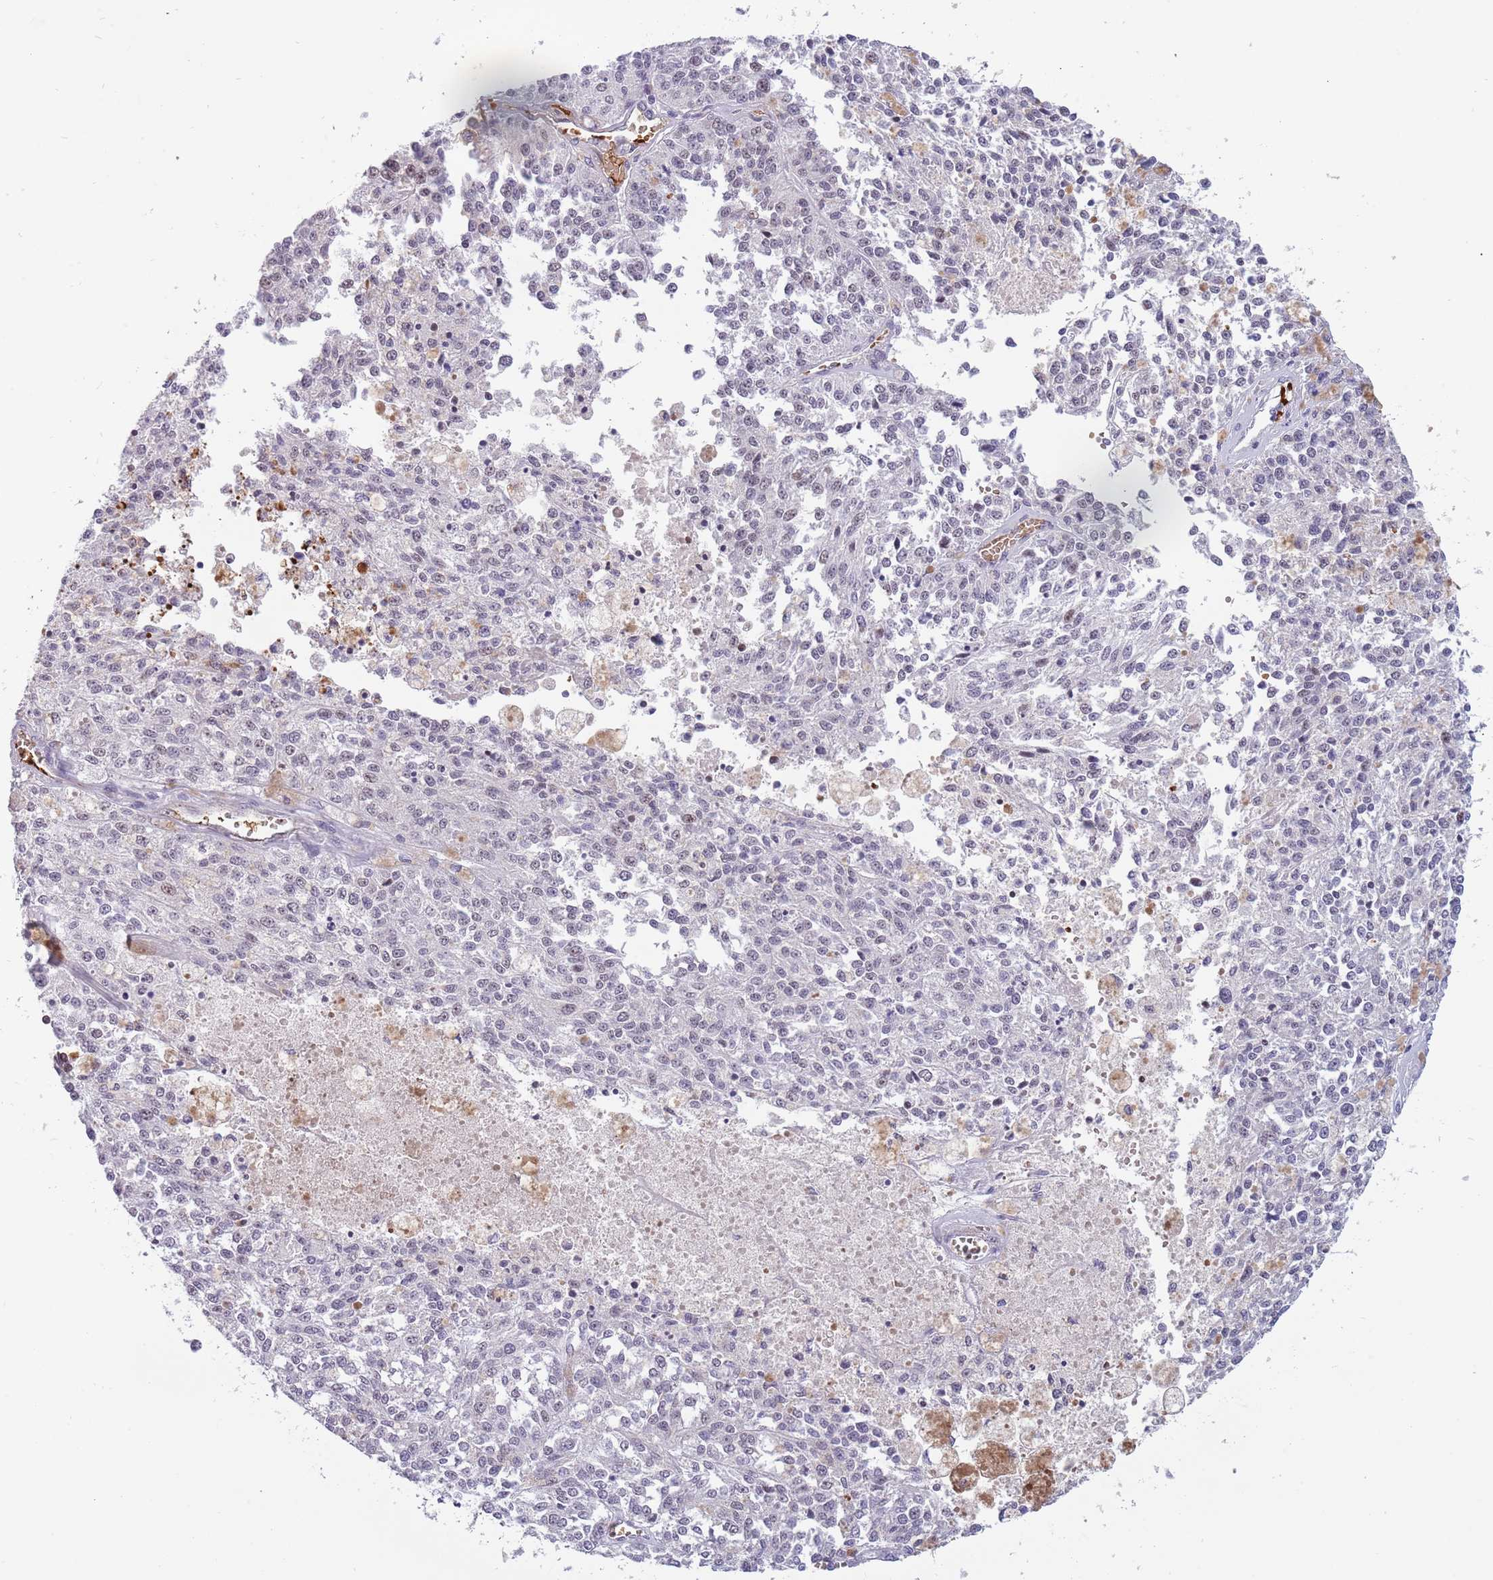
{"staining": {"intensity": "weak", "quantity": "<25%", "location": "nuclear"}, "tissue": "melanoma", "cell_type": "Tumor cells", "image_type": "cancer", "snomed": [{"axis": "morphology", "description": "Malignant melanoma, NOS"}, {"axis": "topography", "description": "Skin"}], "caption": "Tumor cells are negative for protein expression in human malignant melanoma.", "gene": "LYPD6B", "patient": {"sex": "female", "age": 64}}